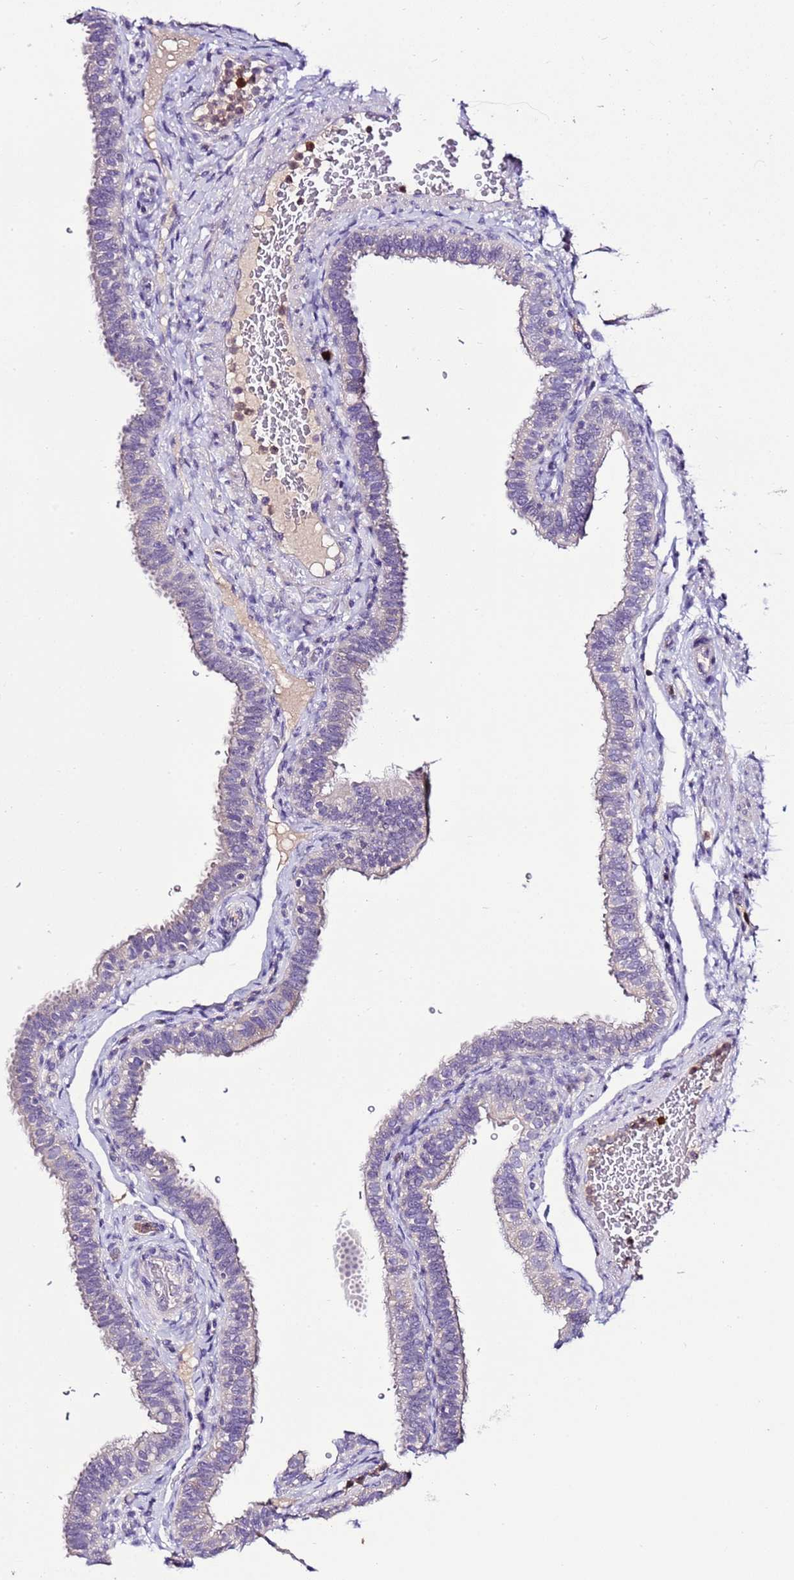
{"staining": {"intensity": "weak", "quantity": "<25%", "location": "cytoplasmic/membranous"}, "tissue": "fallopian tube", "cell_type": "Glandular cells", "image_type": "normal", "snomed": [{"axis": "morphology", "description": "Normal tissue, NOS"}, {"axis": "topography", "description": "Fallopian tube"}], "caption": "IHC of normal human fallopian tube exhibits no positivity in glandular cells. The staining was performed using DAB to visualize the protein expression in brown, while the nuclei were stained in blue with hematoxylin (Magnification: 20x).", "gene": "IL2RG", "patient": {"sex": "female", "age": 41}}